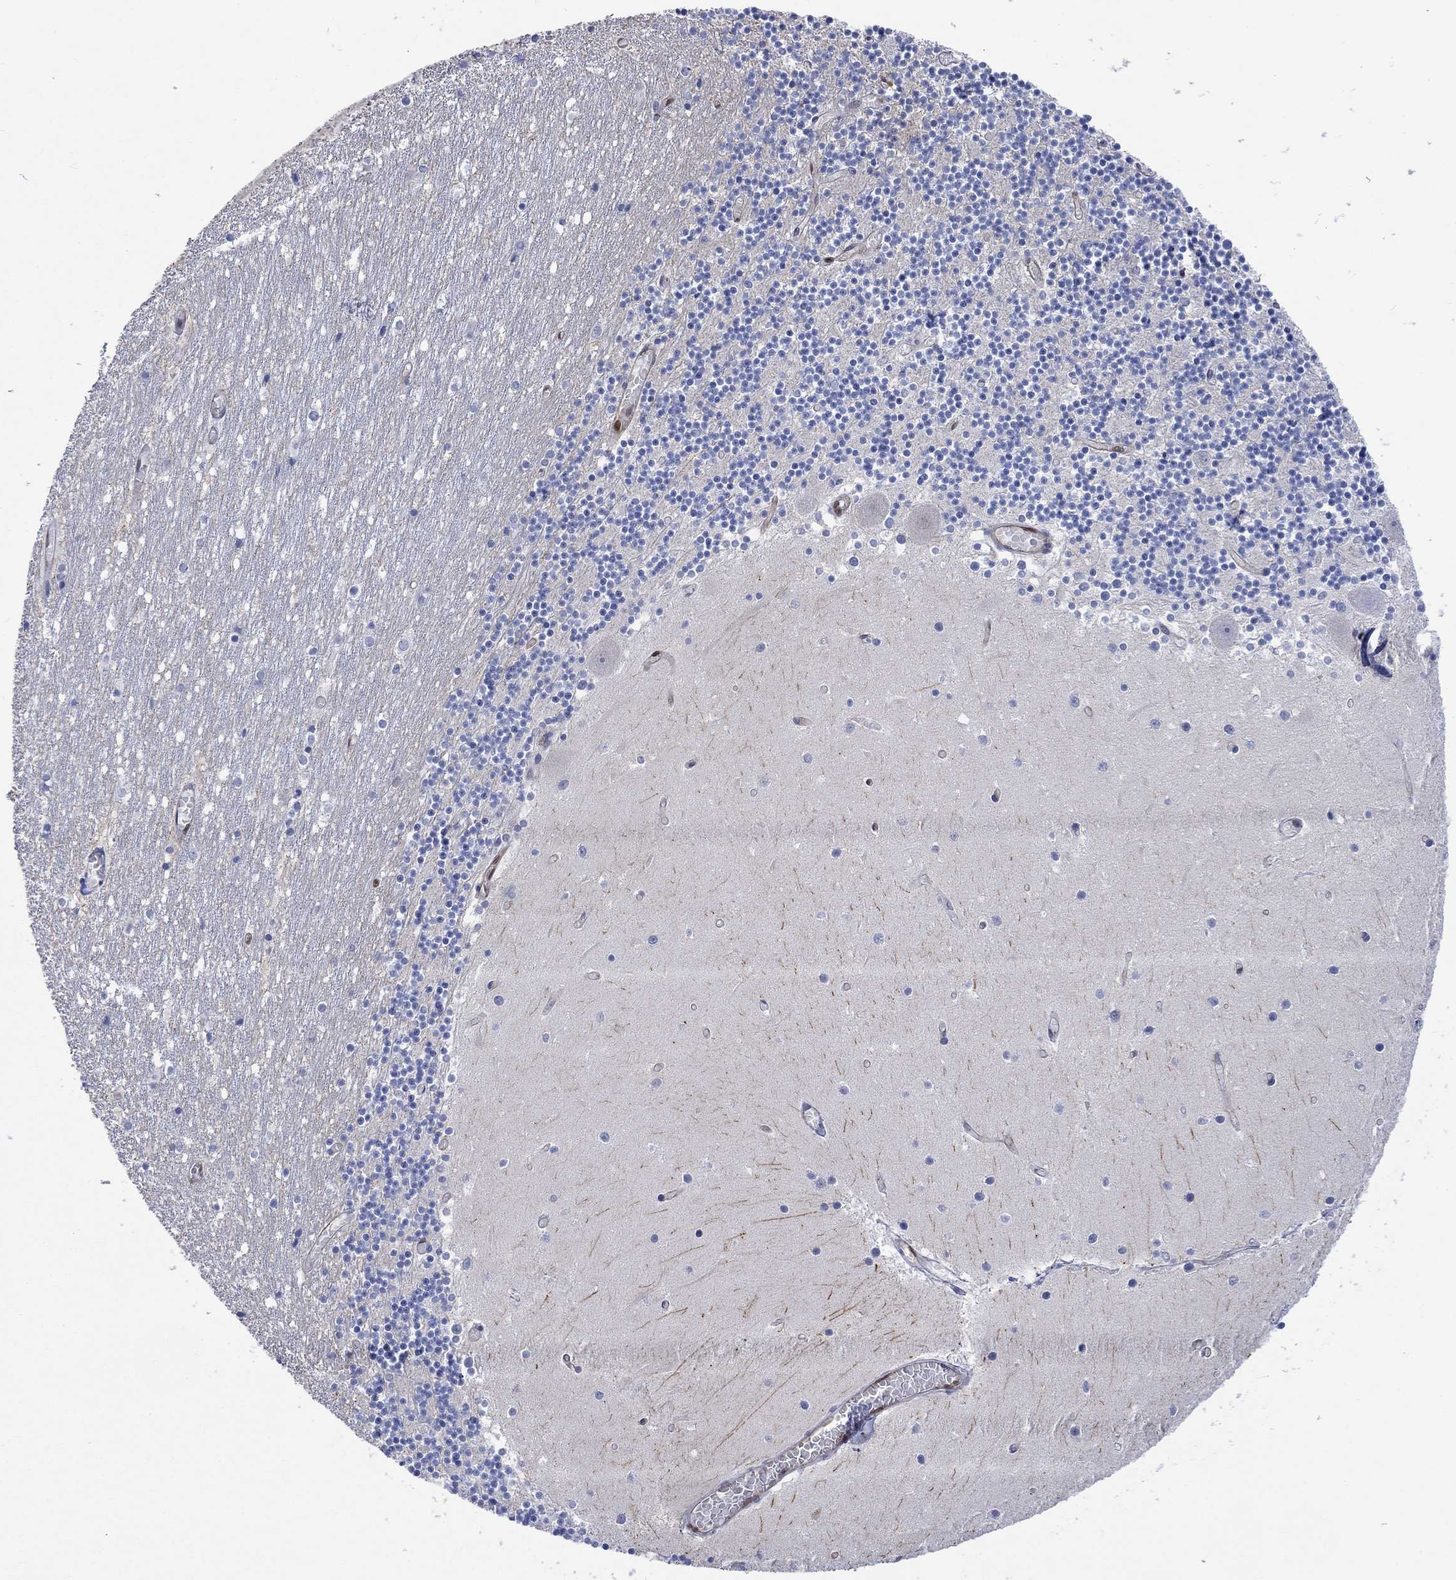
{"staining": {"intensity": "weak", "quantity": "<25%", "location": "cytoplasmic/membranous"}, "tissue": "cerebellum", "cell_type": "Cells in granular layer", "image_type": "normal", "snomed": [{"axis": "morphology", "description": "Normal tissue, NOS"}, {"axis": "topography", "description": "Cerebellum"}], "caption": "Cells in granular layer are negative for protein expression in benign human cerebellum. (DAB (3,3'-diaminobenzidine) immunohistochemistry with hematoxylin counter stain).", "gene": "TGM2", "patient": {"sex": "female", "age": 28}}